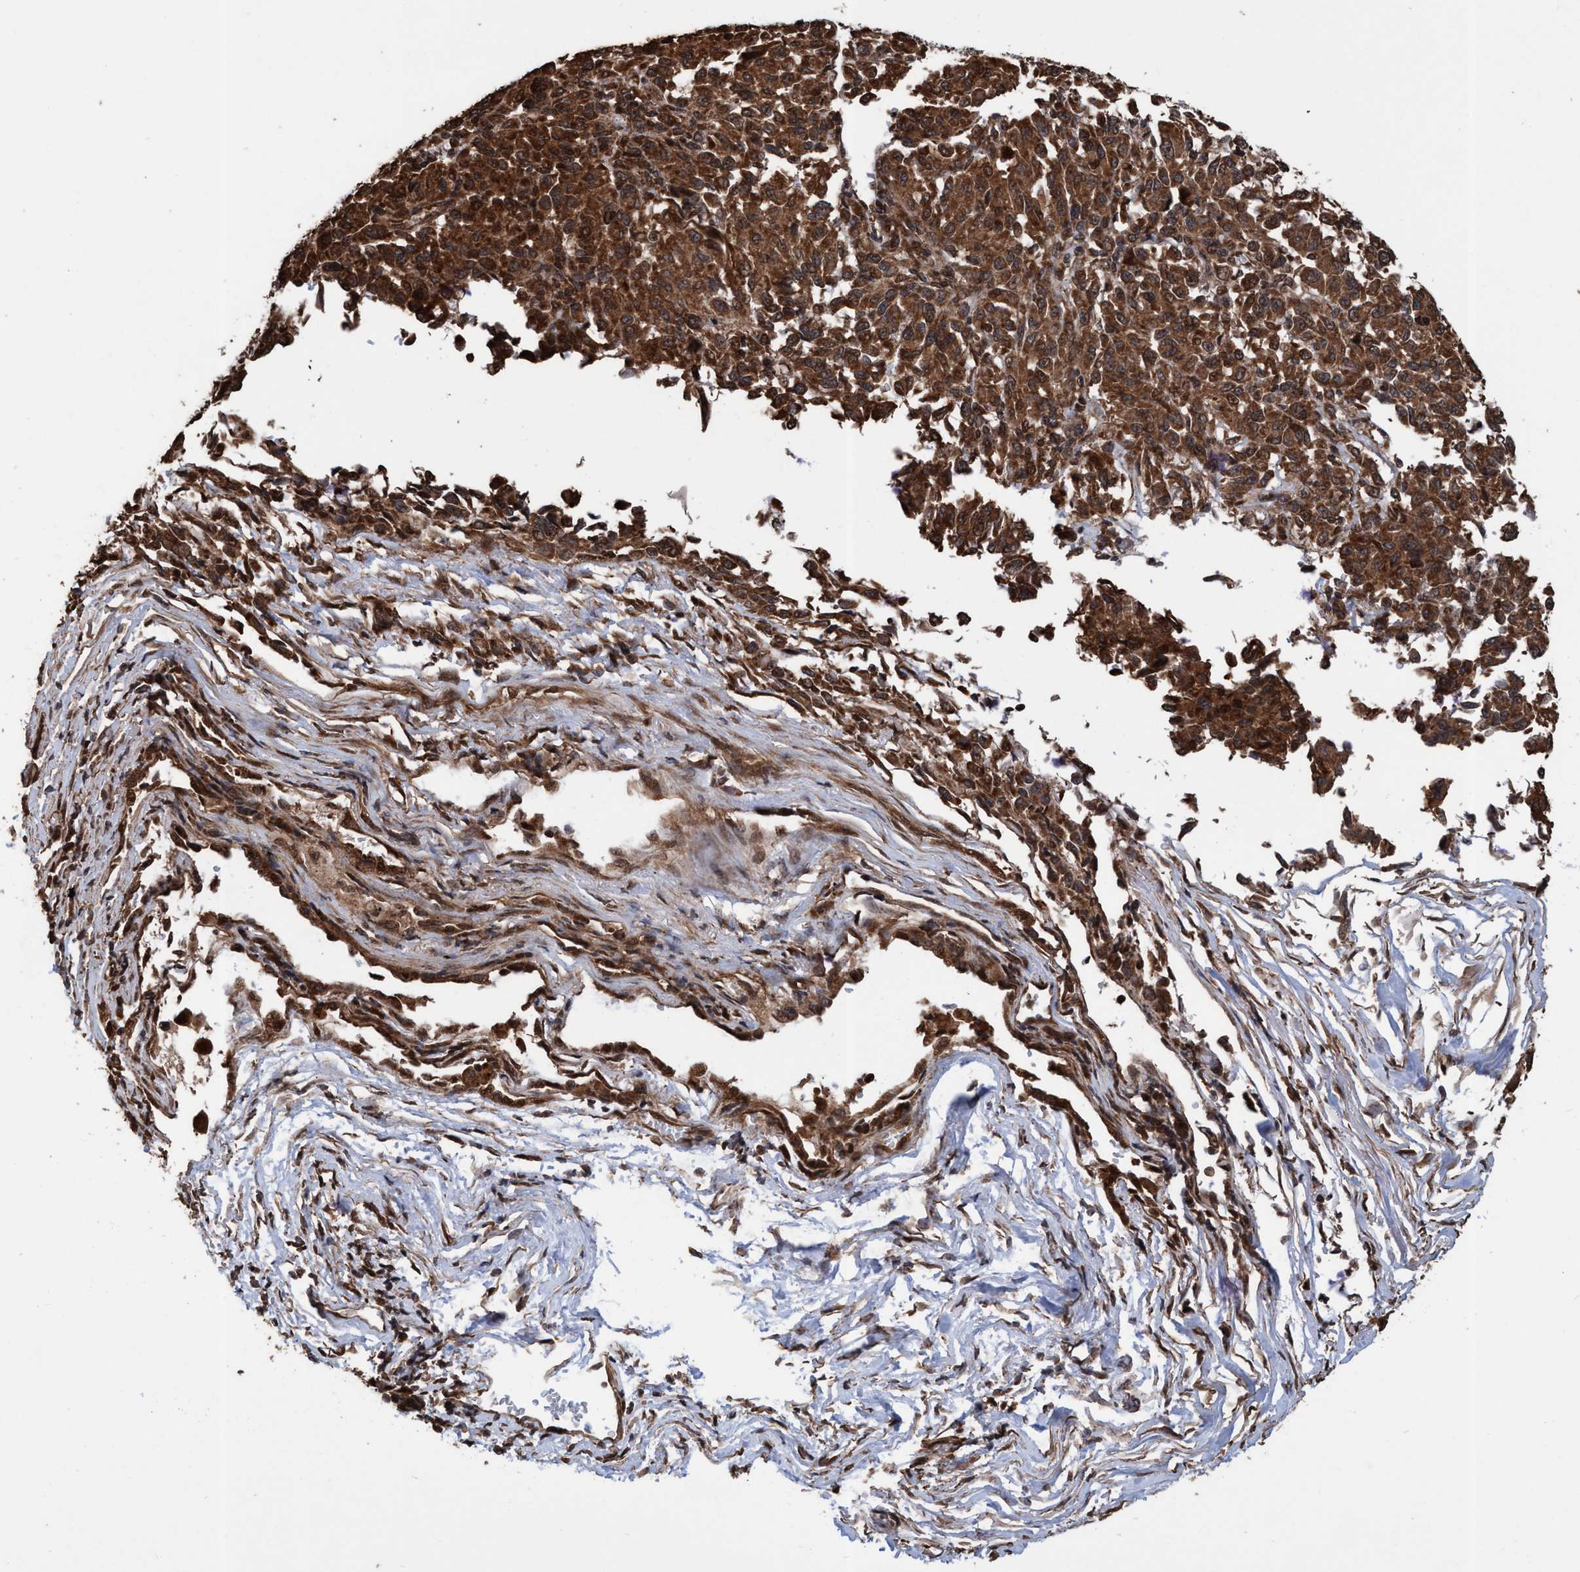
{"staining": {"intensity": "strong", "quantity": ">75%", "location": "cytoplasmic/membranous,nuclear"}, "tissue": "melanoma", "cell_type": "Tumor cells", "image_type": "cancer", "snomed": [{"axis": "morphology", "description": "Malignant melanoma, Metastatic site"}, {"axis": "topography", "description": "Lung"}], "caption": "Strong cytoplasmic/membranous and nuclear positivity is identified in about >75% of tumor cells in melanoma.", "gene": "TRPC7", "patient": {"sex": "male", "age": 64}}